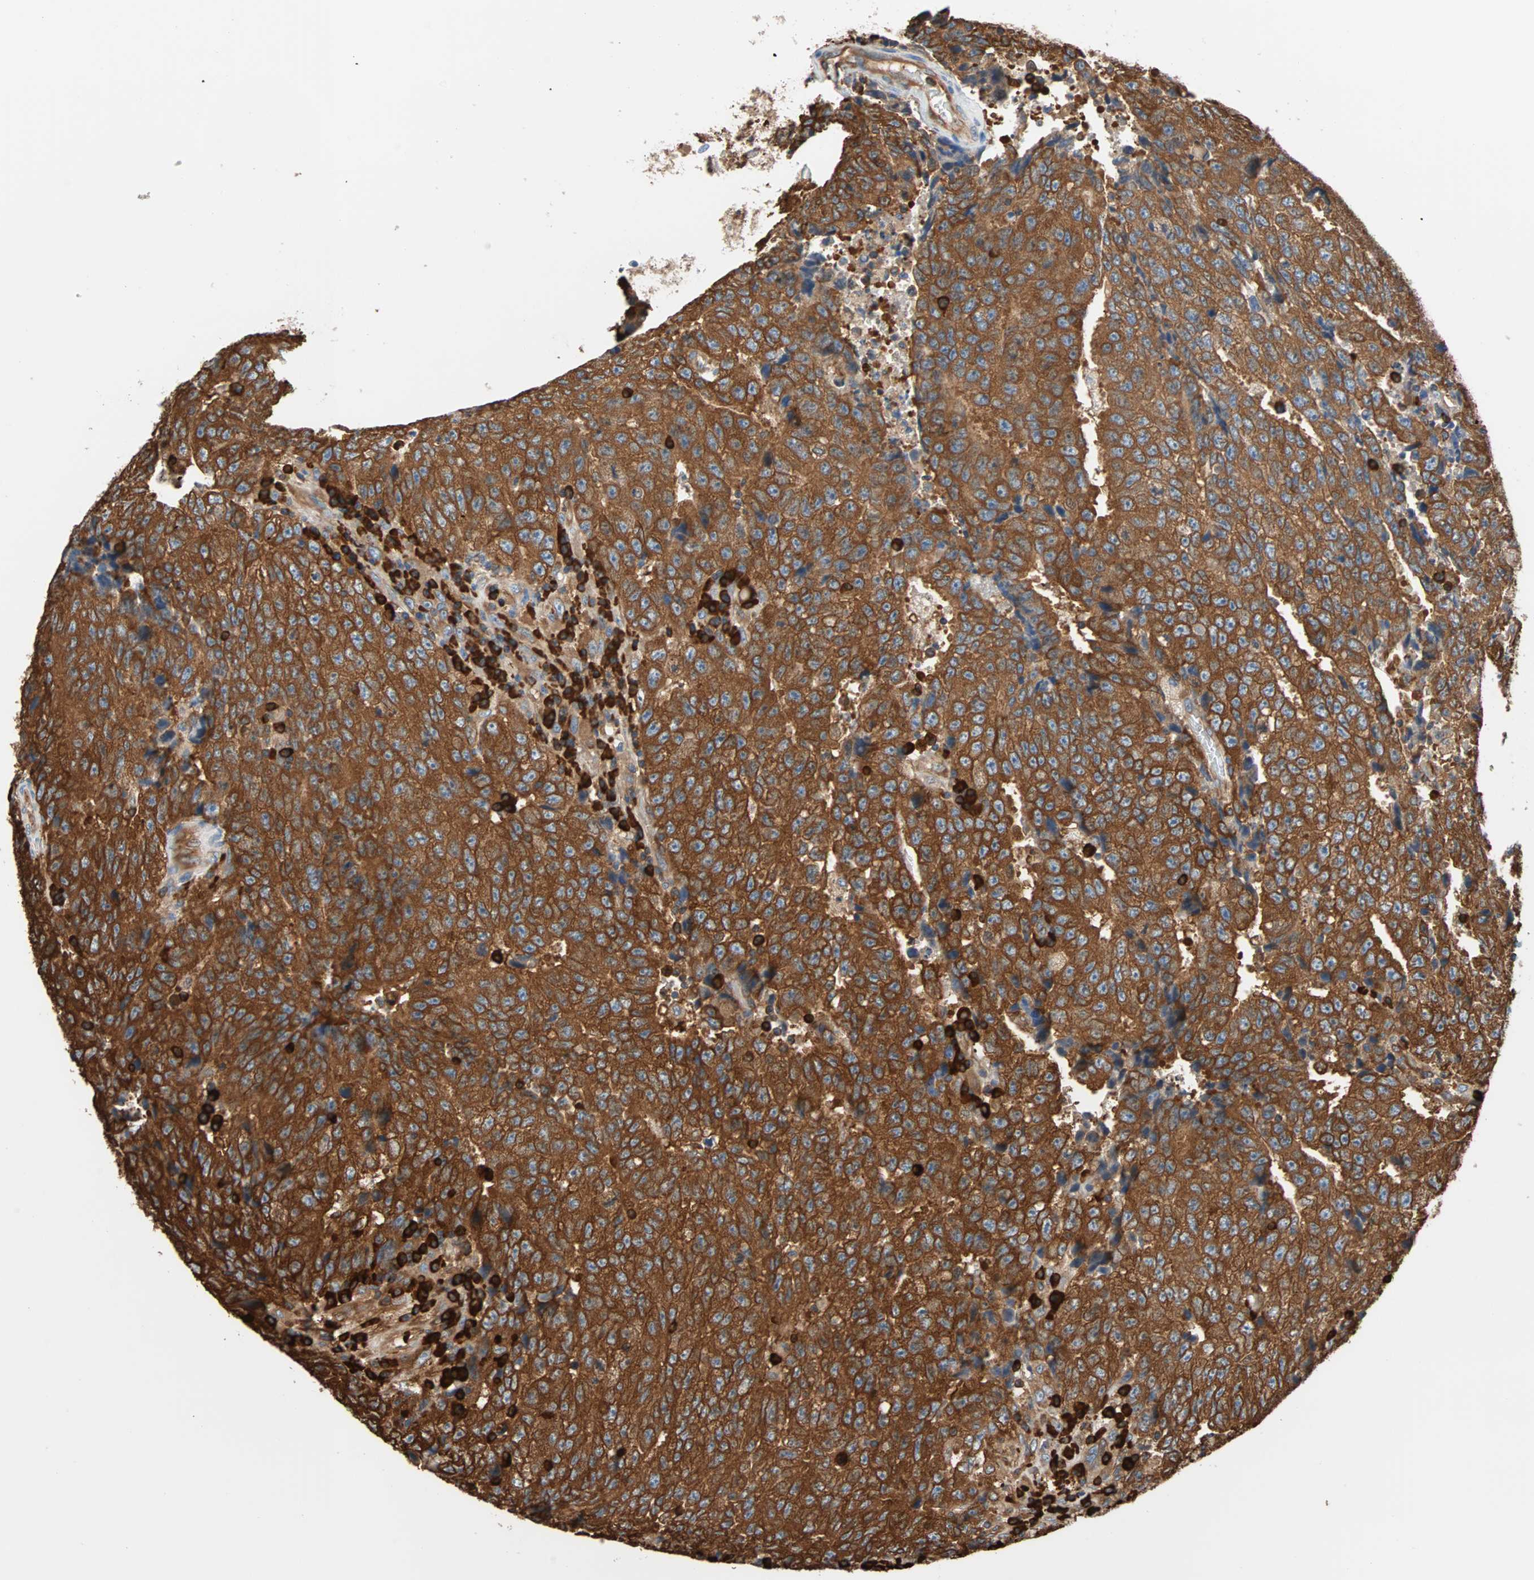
{"staining": {"intensity": "strong", "quantity": ">75%", "location": "cytoplasmic/membranous"}, "tissue": "testis cancer", "cell_type": "Tumor cells", "image_type": "cancer", "snomed": [{"axis": "morphology", "description": "Necrosis, NOS"}, {"axis": "morphology", "description": "Carcinoma, Embryonal, NOS"}, {"axis": "topography", "description": "Testis"}], "caption": "A photomicrograph of testis cancer (embryonal carcinoma) stained for a protein displays strong cytoplasmic/membranous brown staining in tumor cells.", "gene": "EEF2", "patient": {"sex": "male", "age": 19}}